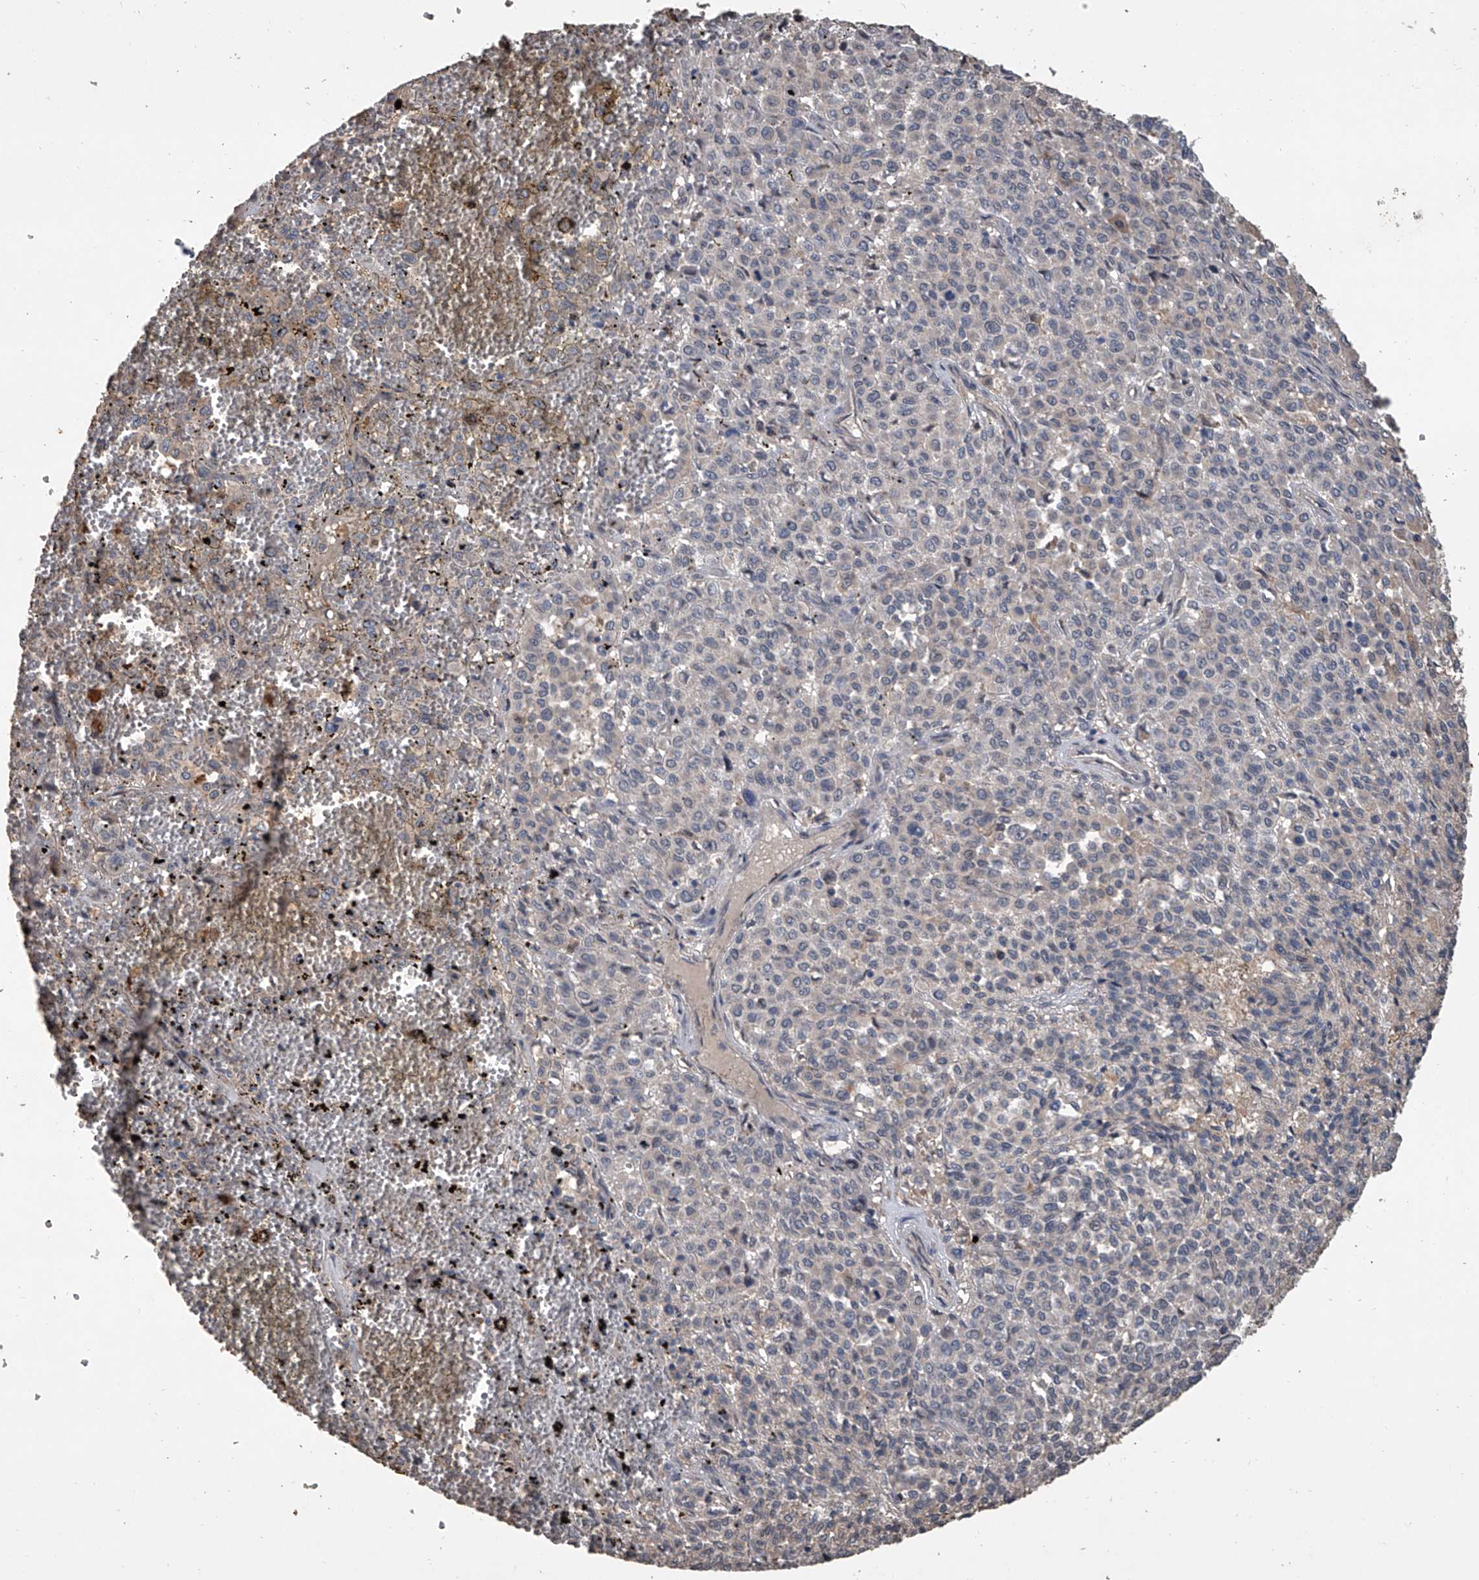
{"staining": {"intensity": "negative", "quantity": "none", "location": "none"}, "tissue": "melanoma", "cell_type": "Tumor cells", "image_type": "cancer", "snomed": [{"axis": "morphology", "description": "Malignant melanoma, Metastatic site"}, {"axis": "topography", "description": "Pancreas"}], "caption": "High magnification brightfield microscopy of malignant melanoma (metastatic site) stained with DAB (brown) and counterstained with hematoxylin (blue): tumor cells show no significant expression.", "gene": "DOCK9", "patient": {"sex": "female", "age": 30}}